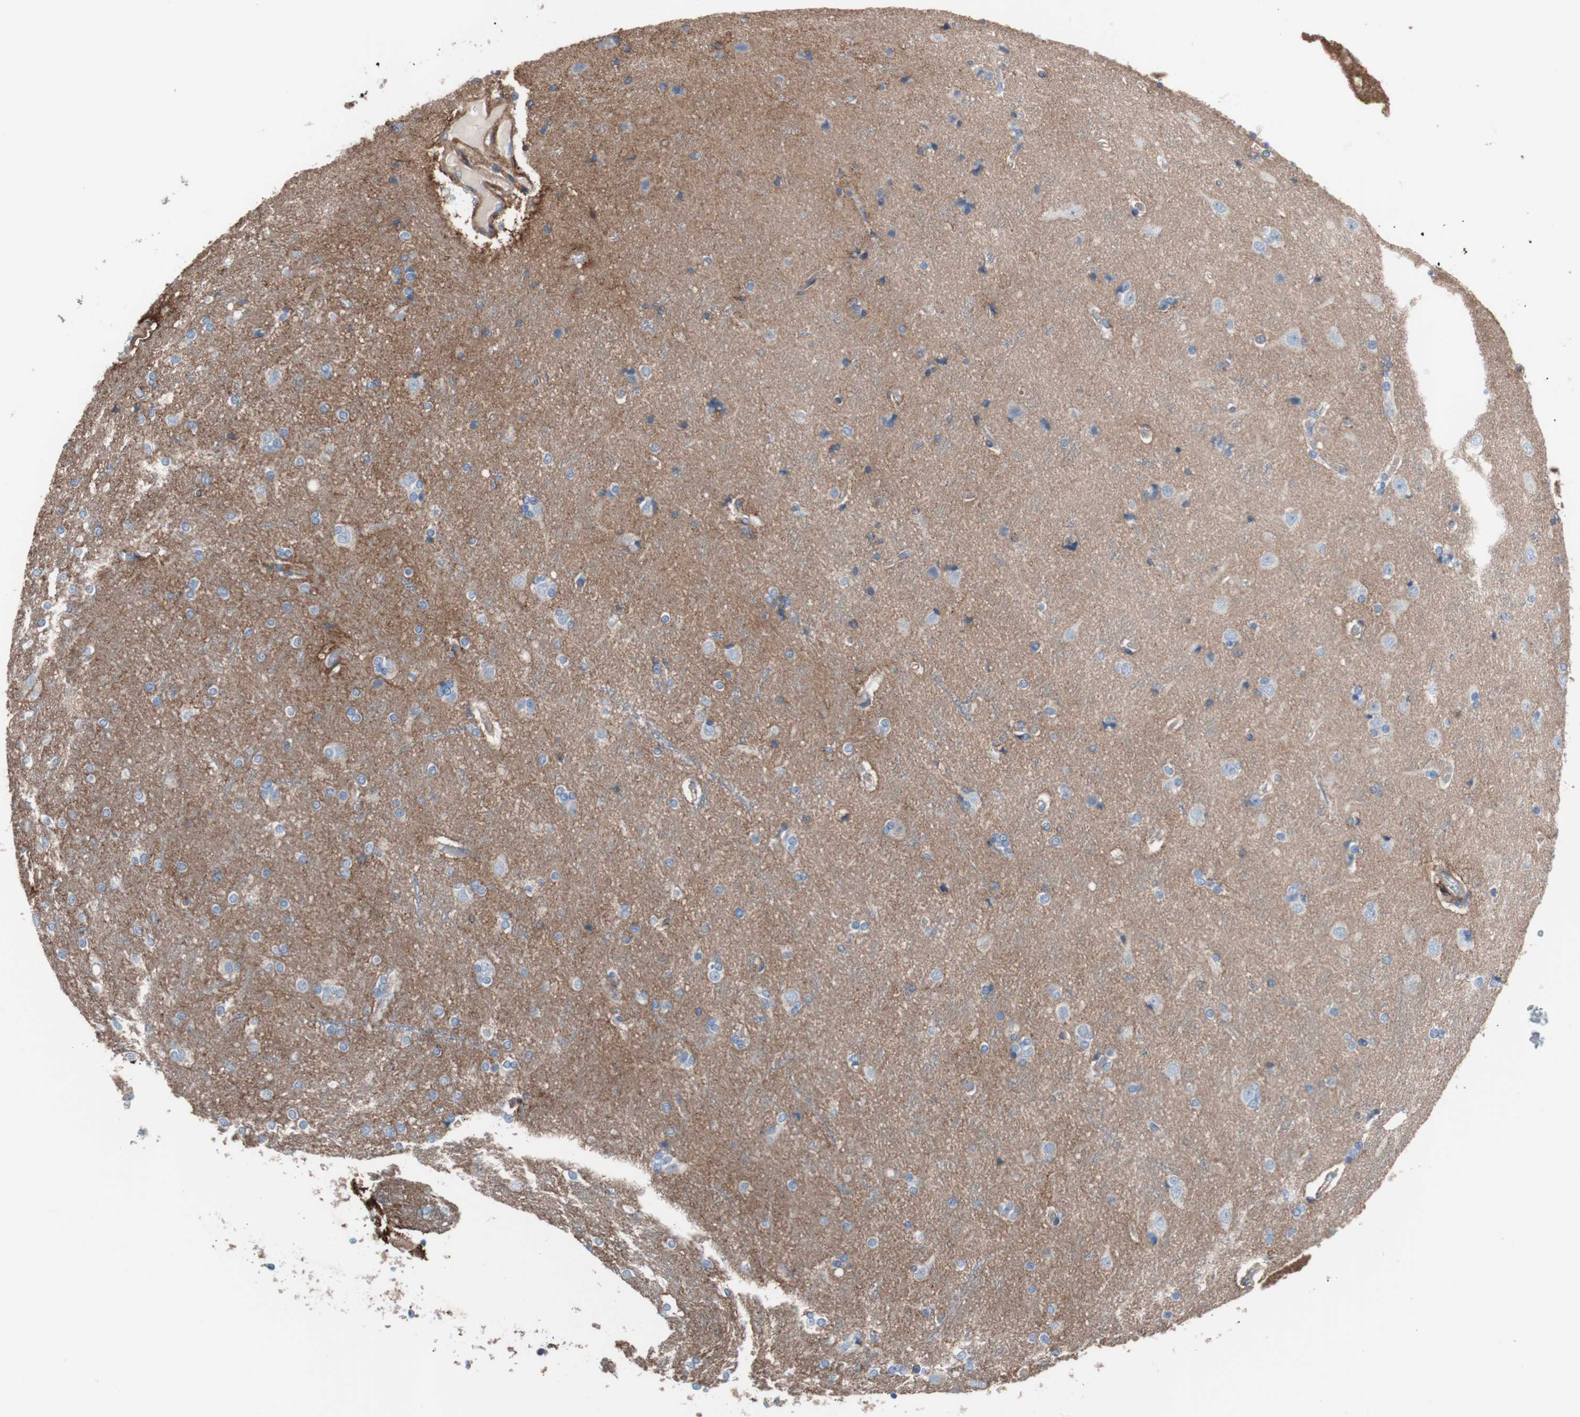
{"staining": {"intensity": "moderate", "quantity": "<25%", "location": "cytoplasmic/membranous"}, "tissue": "cerebral cortex", "cell_type": "Endothelial cells", "image_type": "normal", "snomed": [{"axis": "morphology", "description": "Normal tissue, NOS"}, {"axis": "topography", "description": "Cerebral cortex"}], "caption": "Benign cerebral cortex displays moderate cytoplasmic/membranous positivity in about <25% of endothelial cells.", "gene": "CD81", "patient": {"sex": "female", "age": 54}}